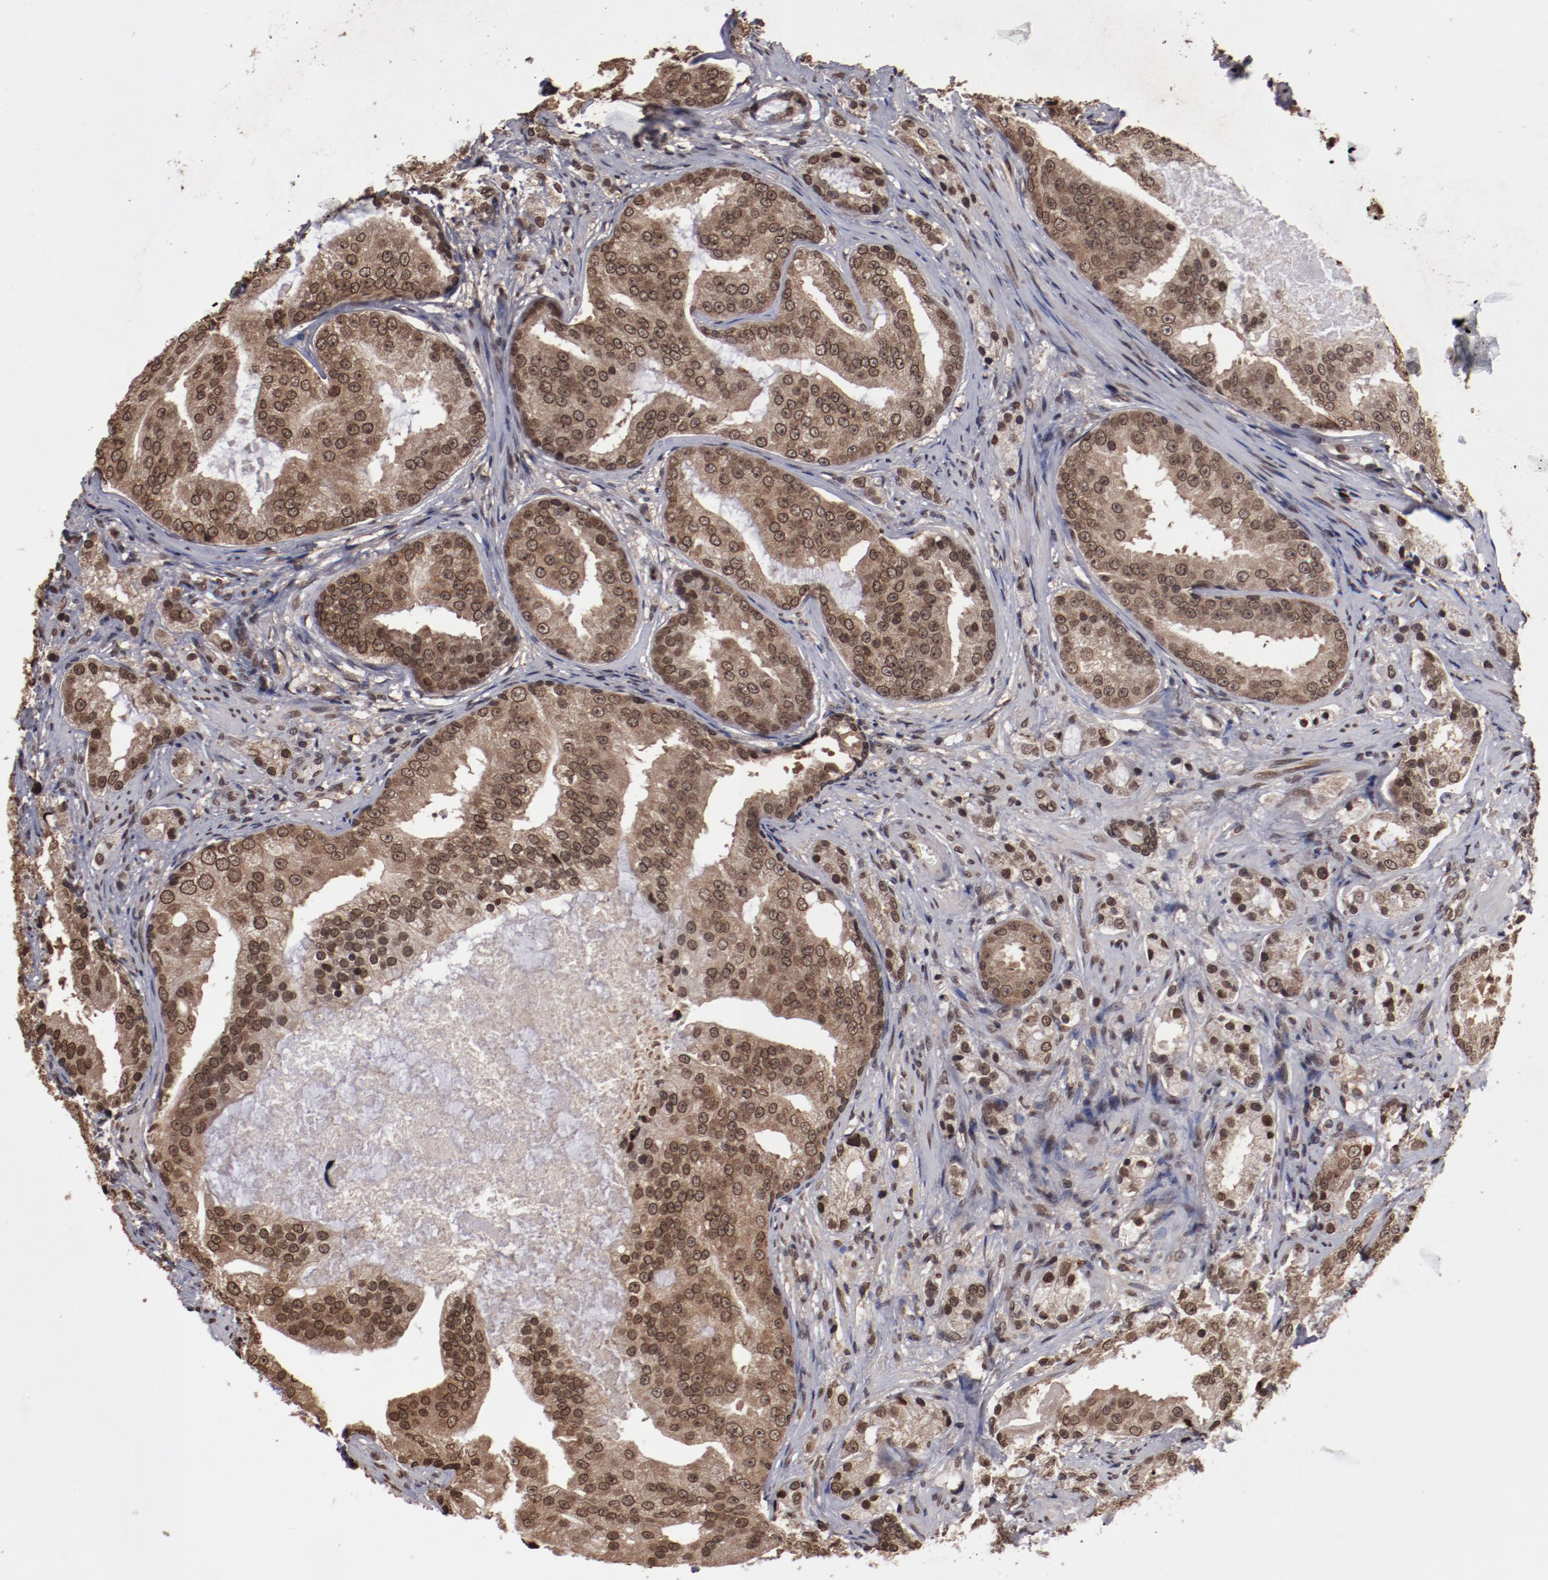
{"staining": {"intensity": "moderate", "quantity": ">75%", "location": "cytoplasmic/membranous,nuclear"}, "tissue": "prostate cancer", "cell_type": "Tumor cells", "image_type": "cancer", "snomed": [{"axis": "morphology", "description": "Adenocarcinoma, High grade"}, {"axis": "topography", "description": "Prostate"}], "caption": "Immunohistochemistry (IHC) of human adenocarcinoma (high-grade) (prostate) exhibits medium levels of moderate cytoplasmic/membranous and nuclear staining in about >75% of tumor cells.", "gene": "AKT1", "patient": {"sex": "male", "age": 68}}